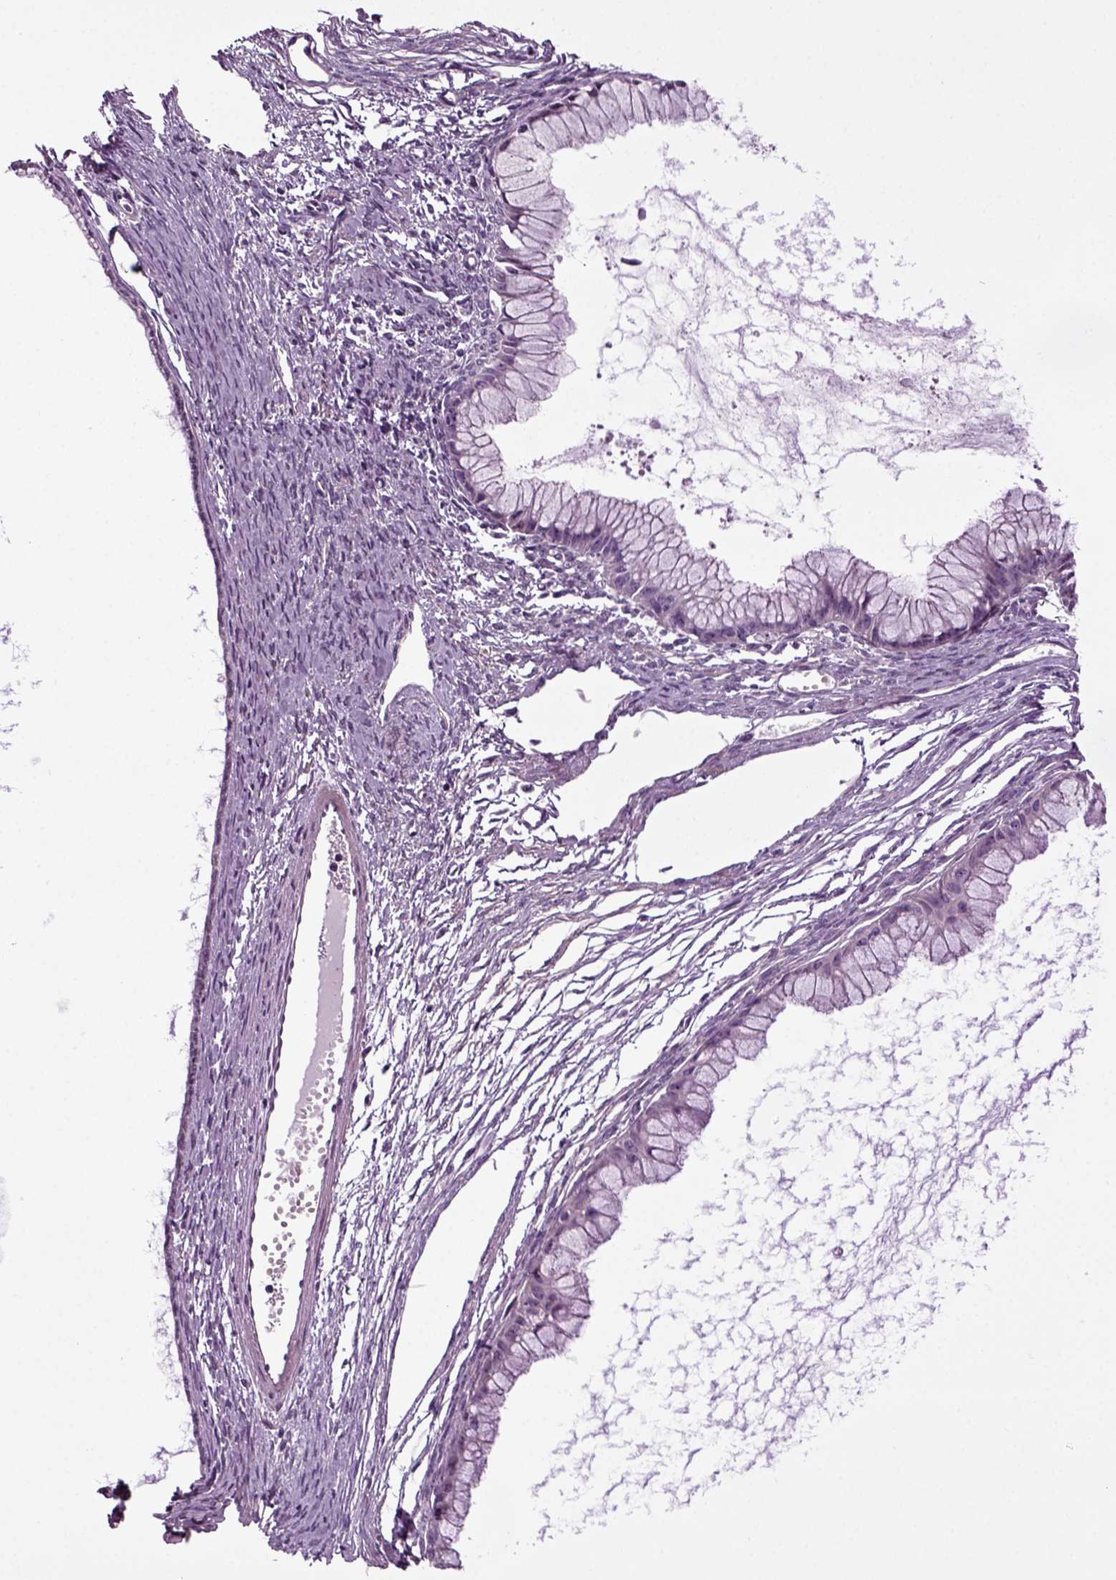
{"staining": {"intensity": "negative", "quantity": "none", "location": "none"}, "tissue": "ovarian cancer", "cell_type": "Tumor cells", "image_type": "cancer", "snomed": [{"axis": "morphology", "description": "Cystadenocarcinoma, mucinous, NOS"}, {"axis": "topography", "description": "Ovary"}], "caption": "Immunohistochemistry photomicrograph of human ovarian mucinous cystadenocarcinoma stained for a protein (brown), which demonstrates no staining in tumor cells.", "gene": "HAGHL", "patient": {"sex": "female", "age": 41}}